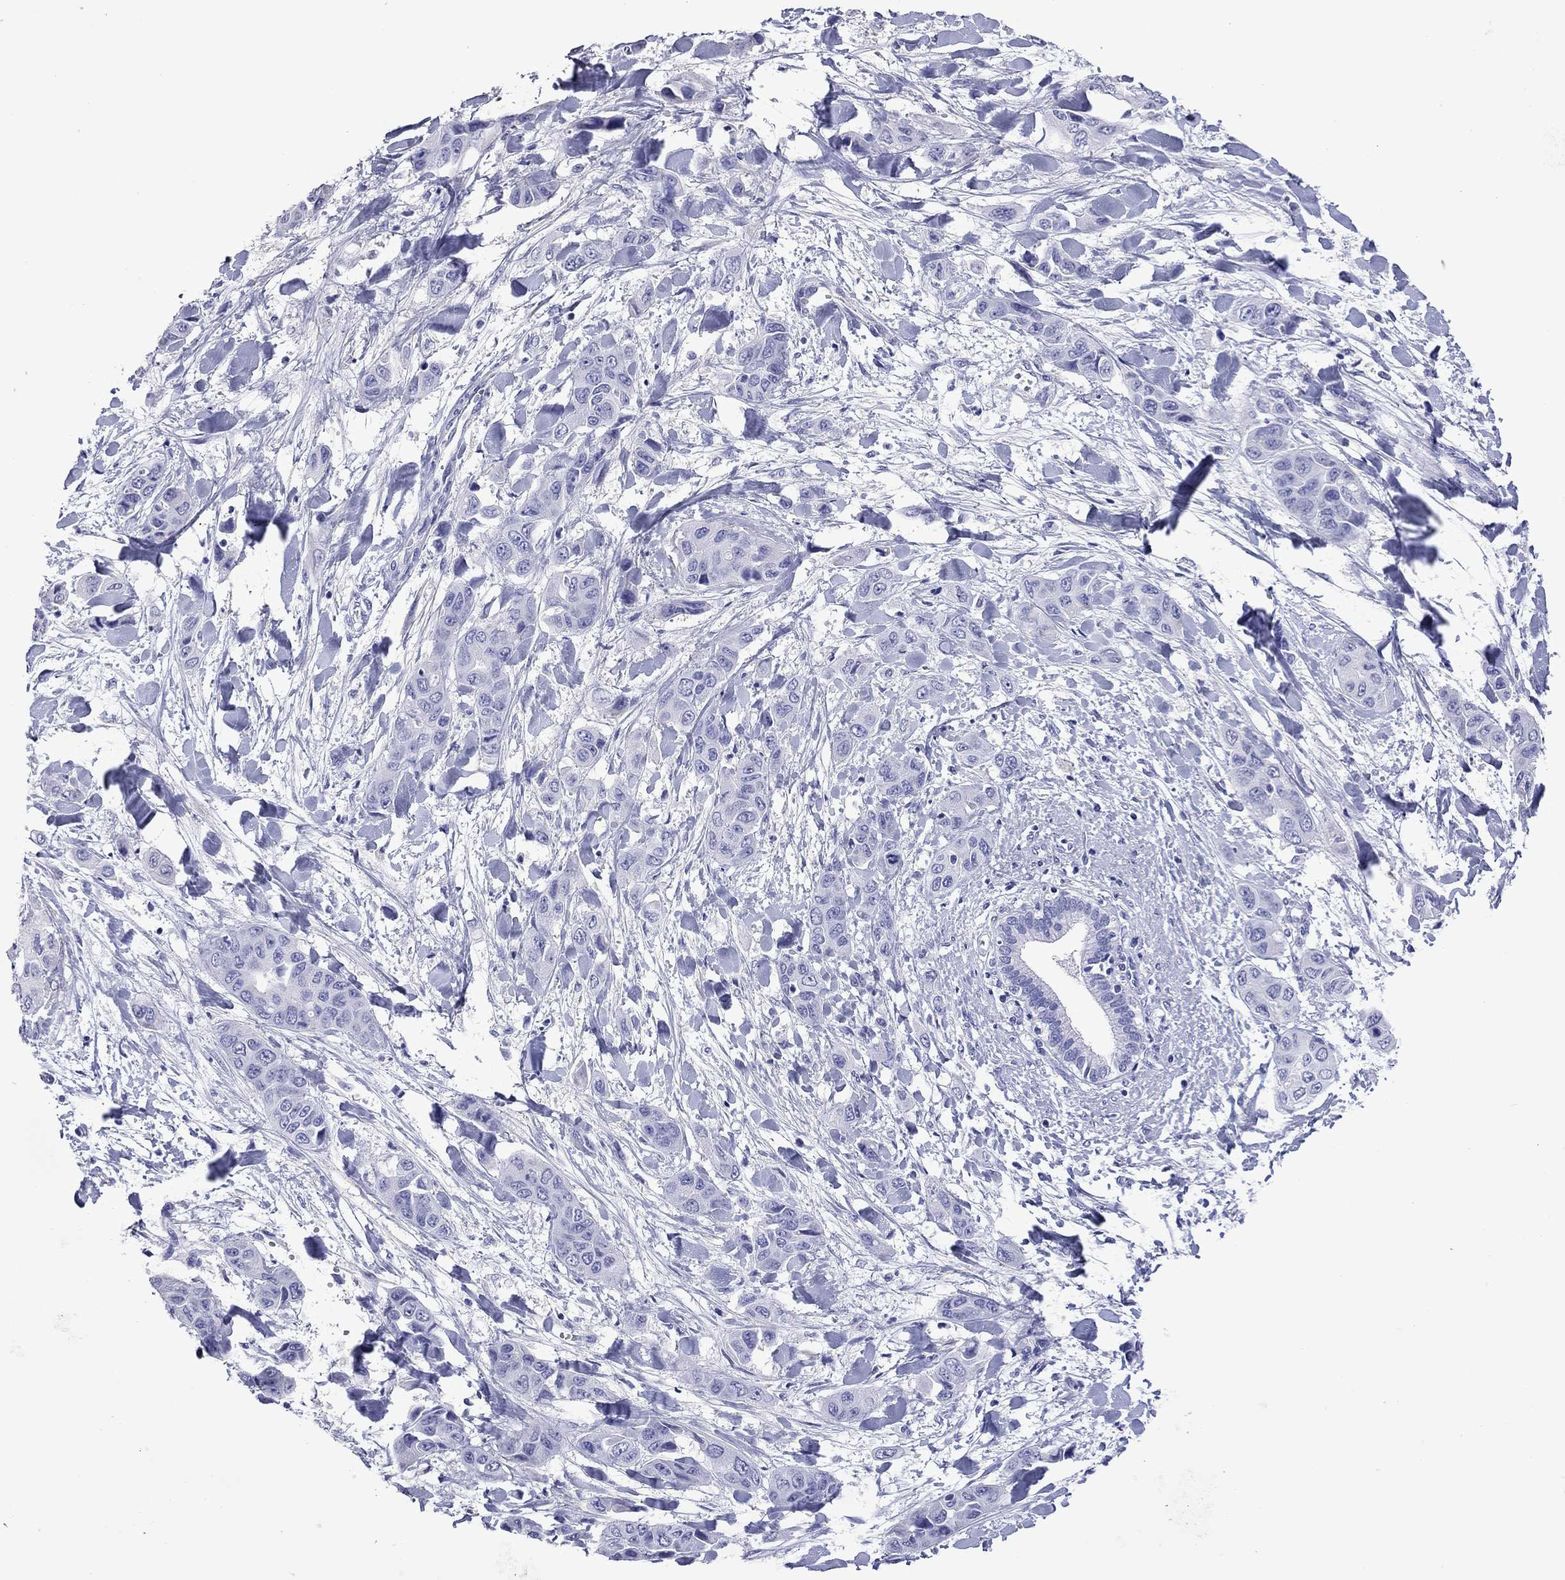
{"staining": {"intensity": "negative", "quantity": "none", "location": "none"}, "tissue": "liver cancer", "cell_type": "Tumor cells", "image_type": "cancer", "snomed": [{"axis": "morphology", "description": "Cholangiocarcinoma"}, {"axis": "topography", "description": "Liver"}], "caption": "Immunohistochemical staining of human cholangiocarcinoma (liver) demonstrates no significant expression in tumor cells.", "gene": "KIAA2012", "patient": {"sex": "female", "age": 52}}